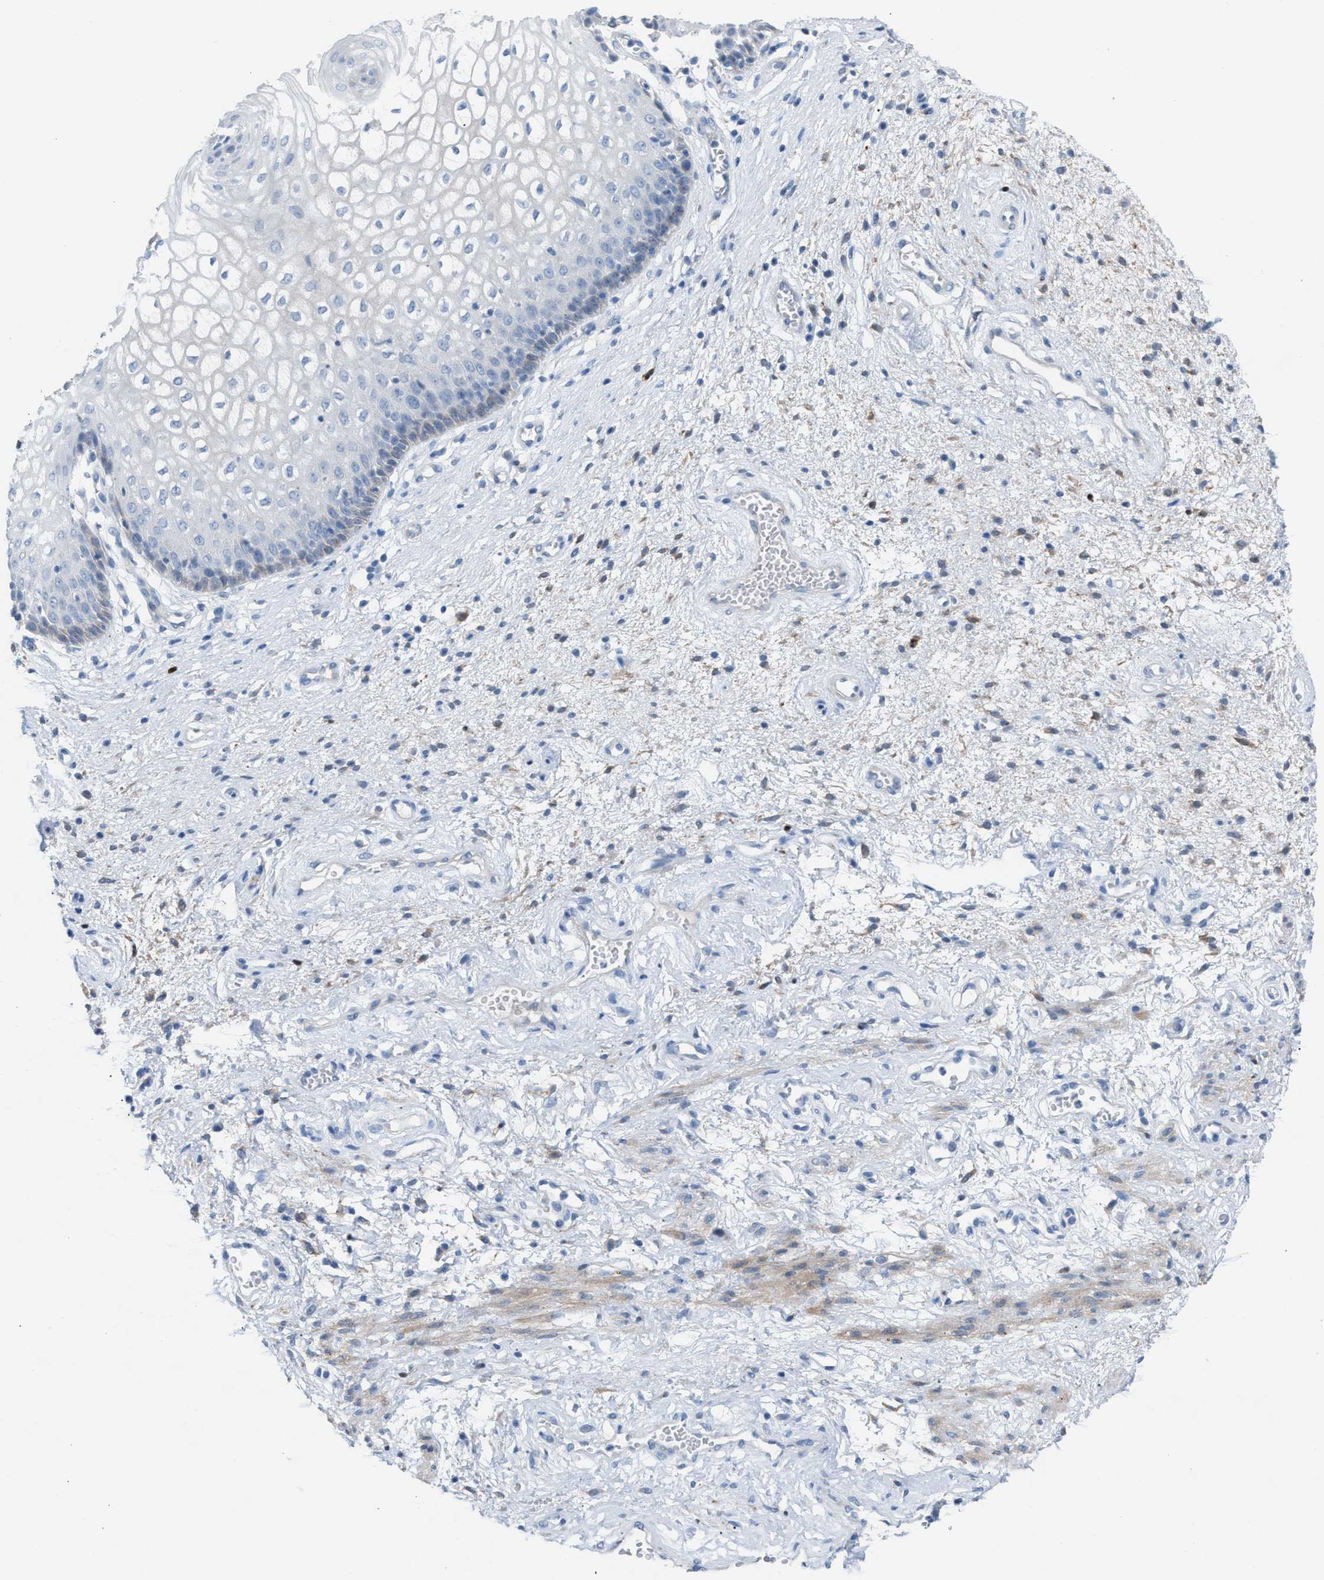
{"staining": {"intensity": "negative", "quantity": "none", "location": "none"}, "tissue": "vagina", "cell_type": "Squamous epithelial cells", "image_type": "normal", "snomed": [{"axis": "morphology", "description": "Normal tissue, NOS"}, {"axis": "topography", "description": "Vagina"}], "caption": "Histopathology image shows no protein expression in squamous epithelial cells of unremarkable vagina.", "gene": "ASPA", "patient": {"sex": "female", "age": 34}}